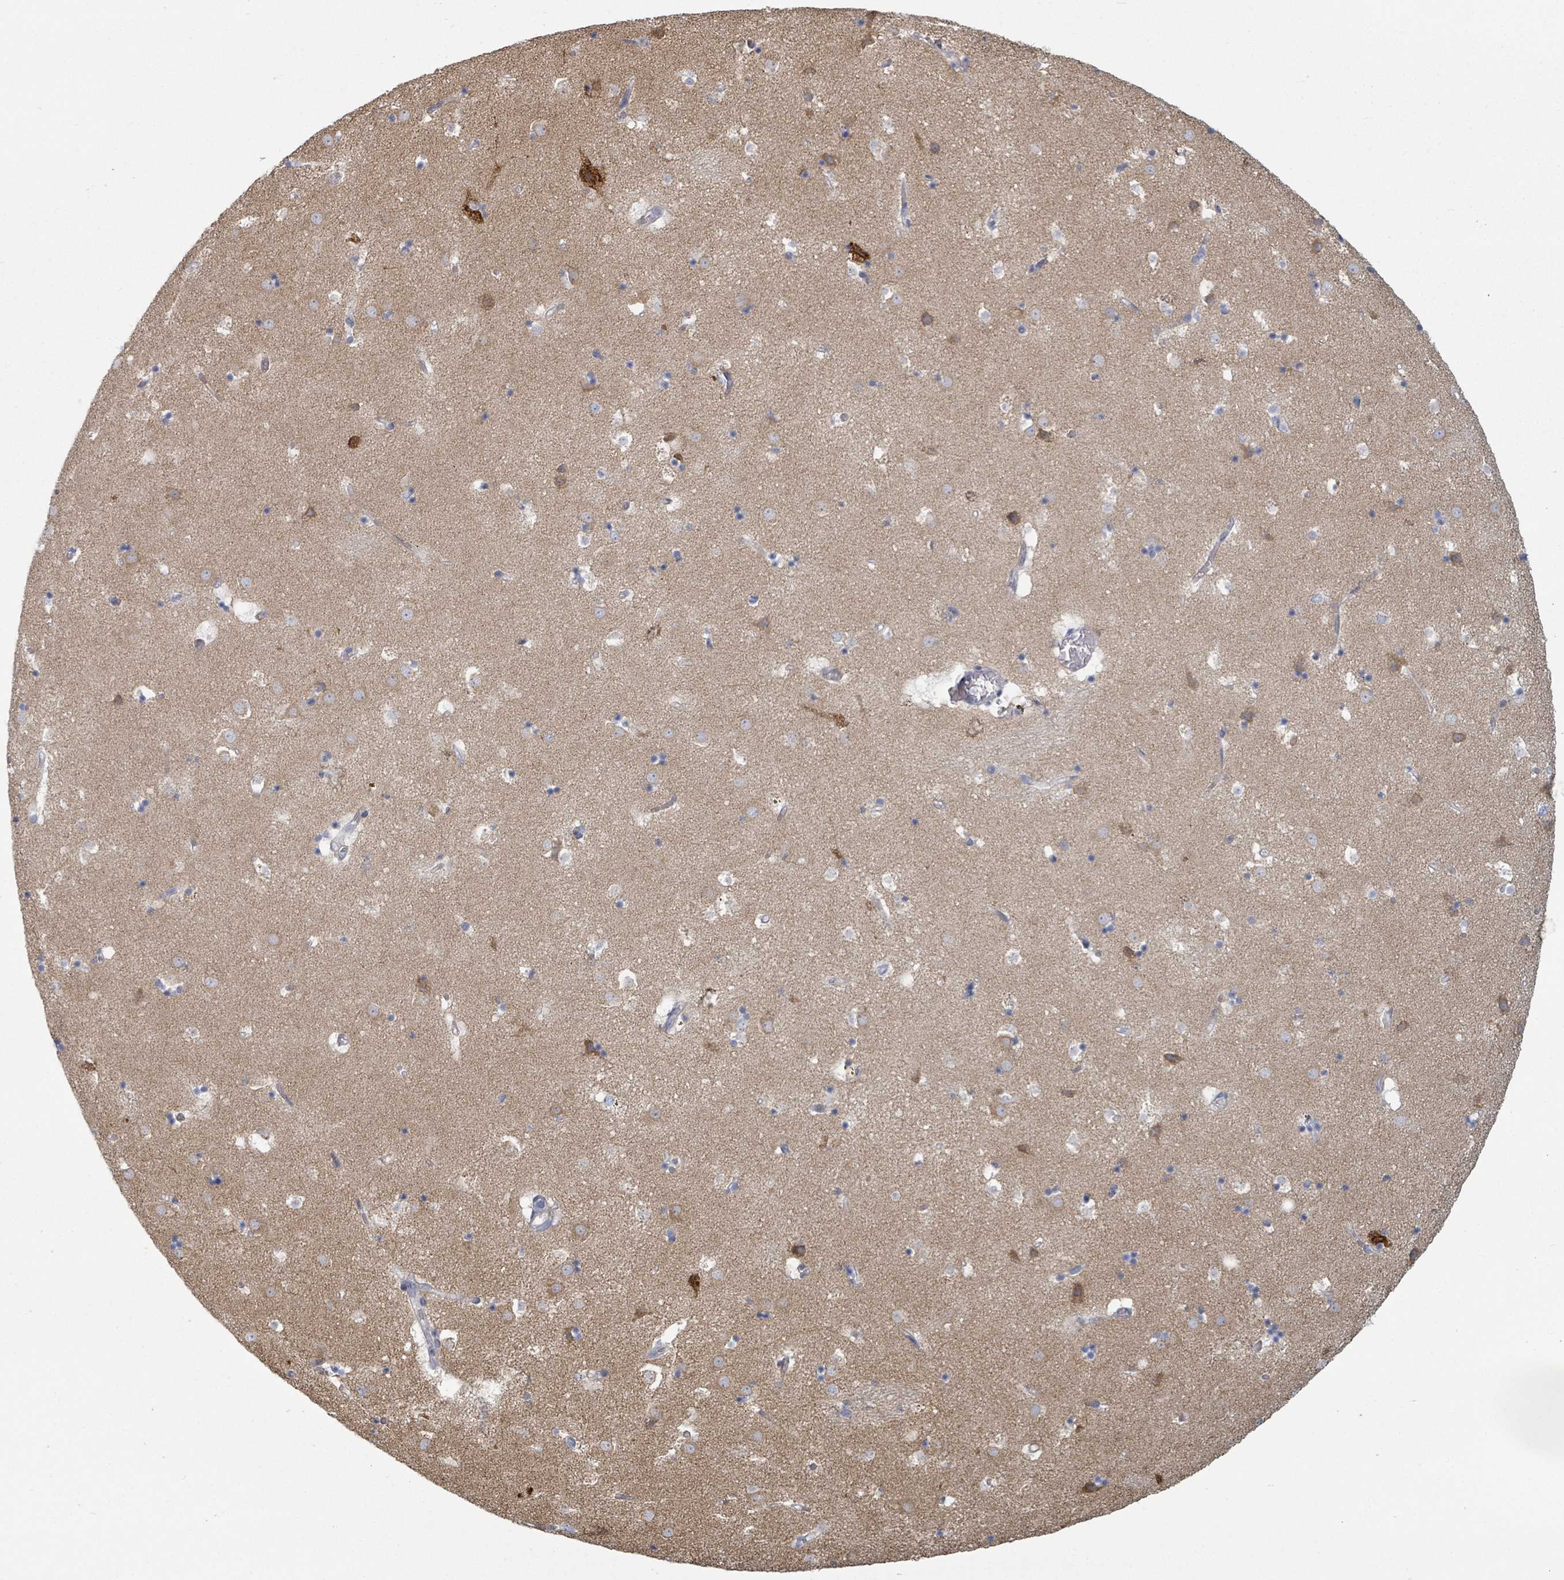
{"staining": {"intensity": "negative", "quantity": "none", "location": "none"}, "tissue": "caudate", "cell_type": "Glial cells", "image_type": "normal", "snomed": [{"axis": "morphology", "description": "Normal tissue, NOS"}, {"axis": "topography", "description": "Lateral ventricle wall"}], "caption": "Immunohistochemical staining of normal caudate shows no significant expression in glial cells.", "gene": "GABBR1", "patient": {"sex": "male", "age": 58}}